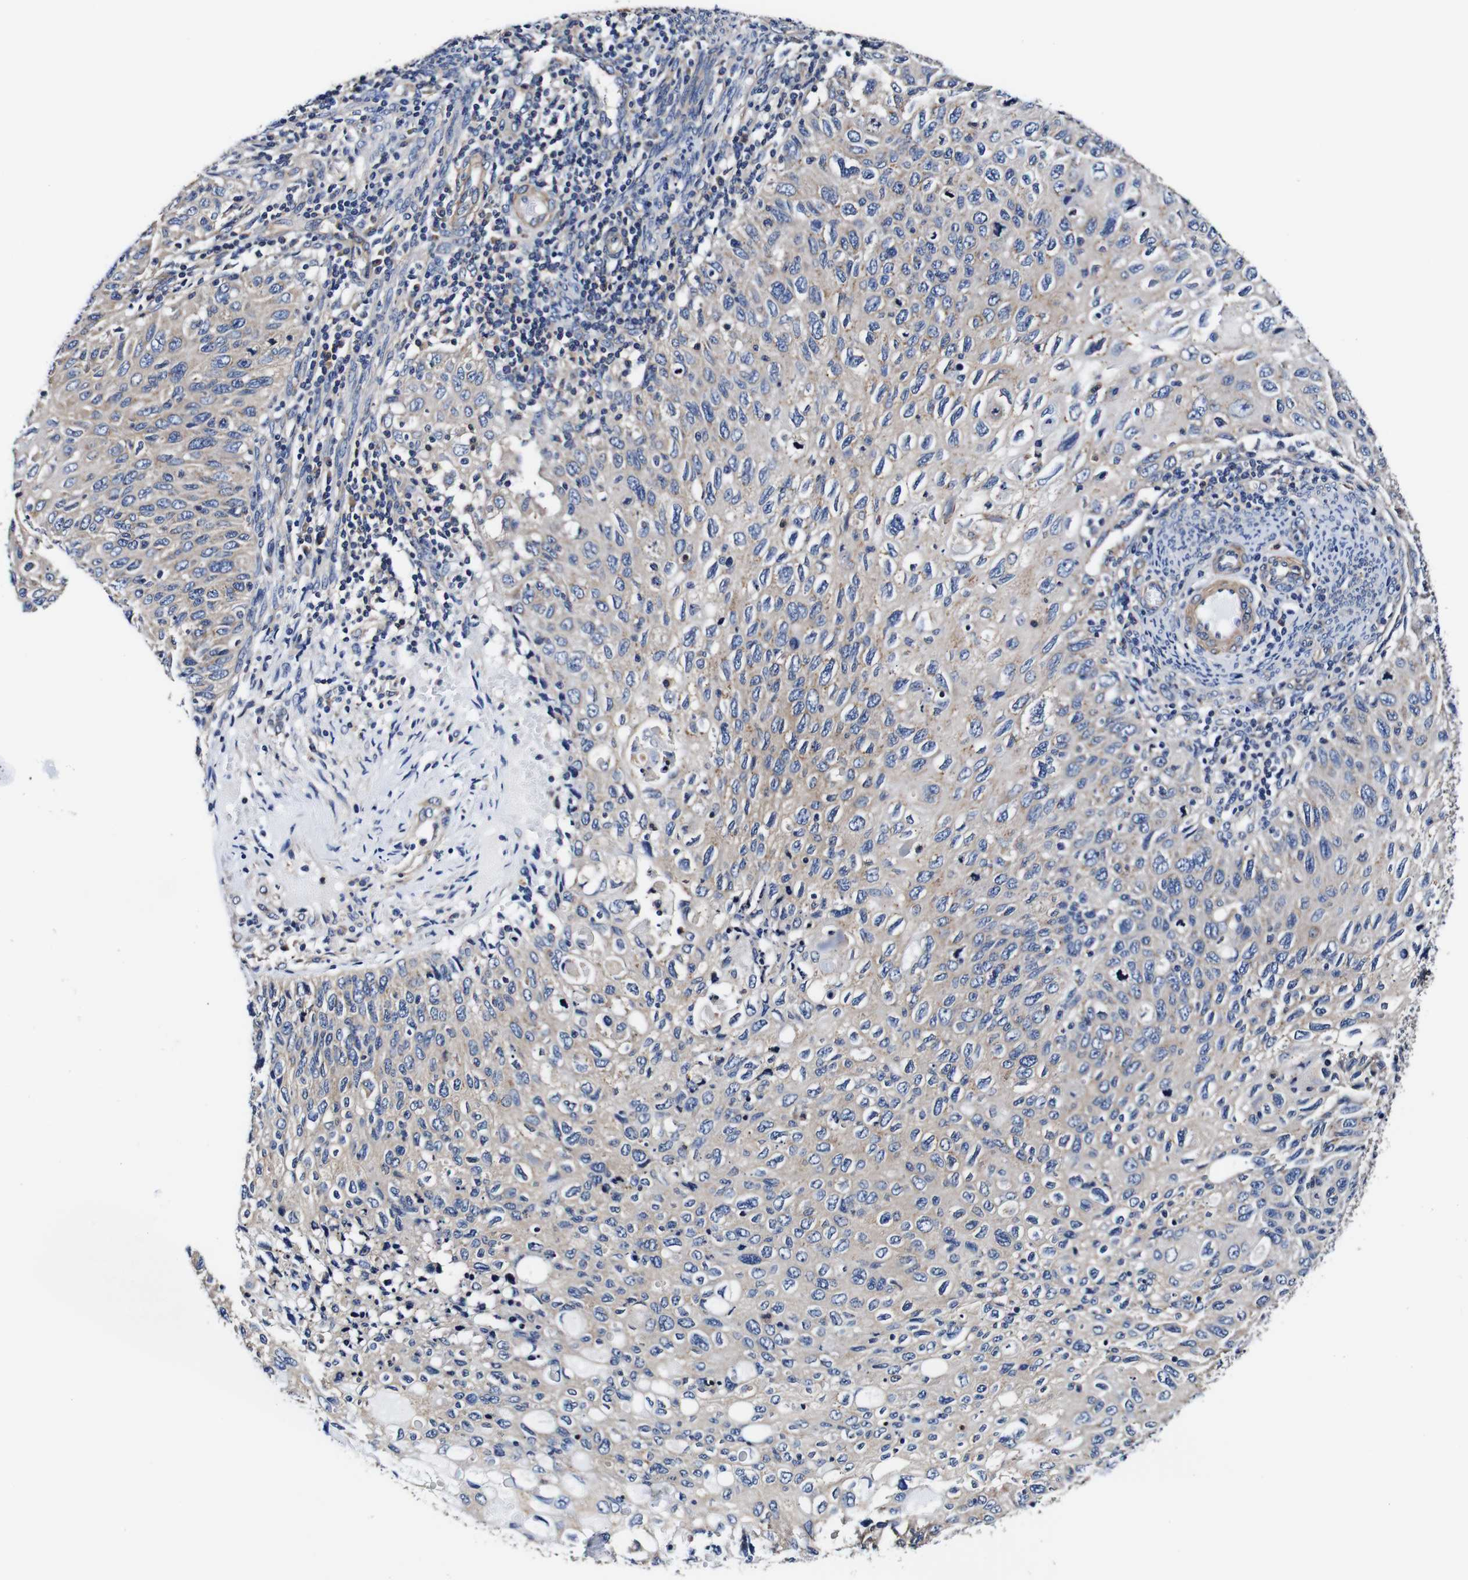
{"staining": {"intensity": "weak", "quantity": "<25%", "location": "cytoplasmic/membranous"}, "tissue": "cervical cancer", "cell_type": "Tumor cells", "image_type": "cancer", "snomed": [{"axis": "morphology", "description": "Squamous cell carcinoma, NOS"}, {"axis": "topography", "description": "Cervix"}], "caption": "The IHC histopathology image has no significant staining in tumor cells of squamous cell carcinoma (cervical) tissue.", "gene": "PDCD6IP", "patient": {"sex": "female", "age": 70}}